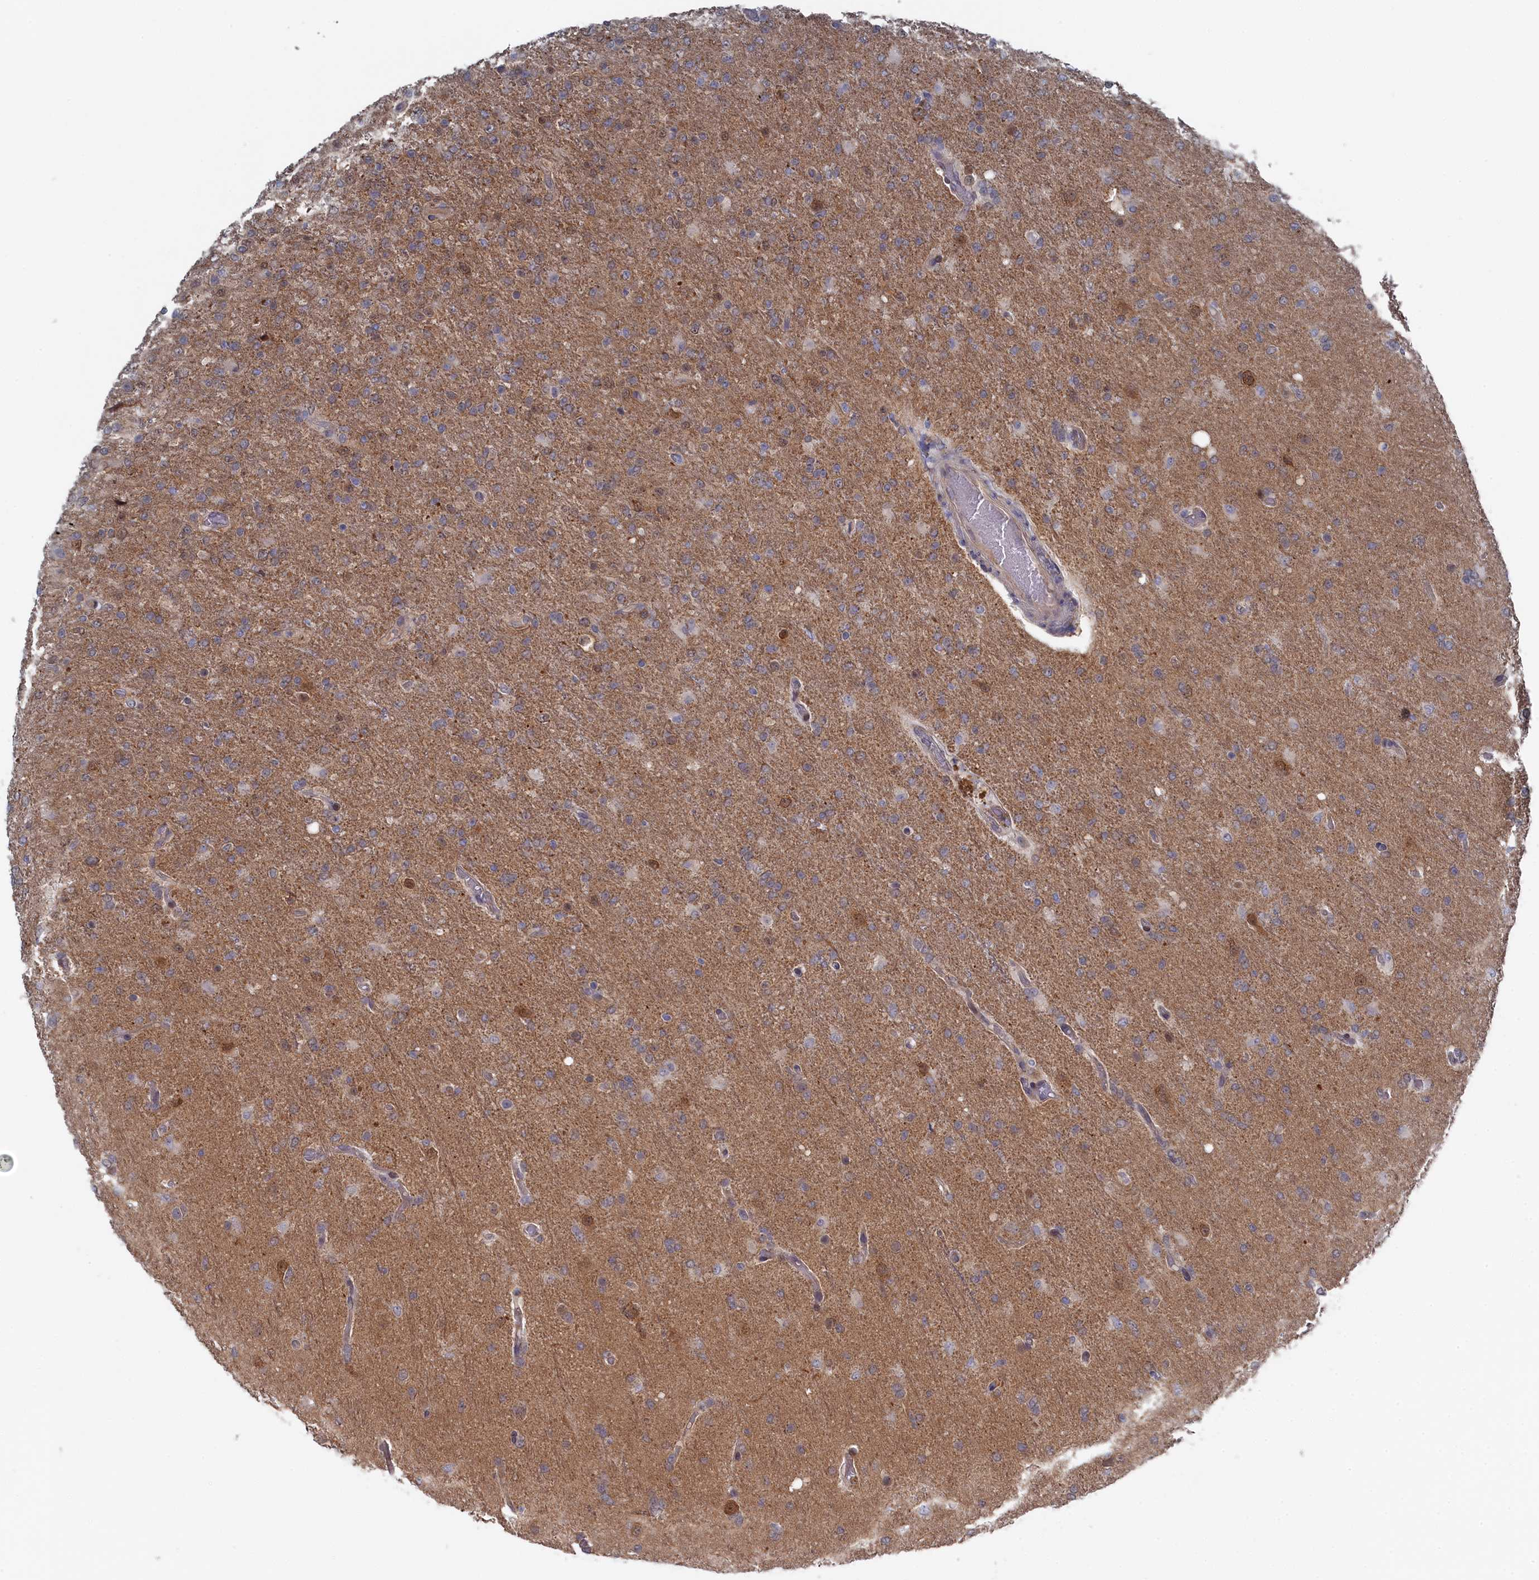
{"staining": {"intensity": "moderate", "quantity": "25%-75%", "location": "cytoplasmic/membranous"}, "tissue": "glioma", "cell_type": "Tumor cells", "image_type": "cancer", "snomed": [{"axis": "morphology", "description": "Glioma, malignant, High grade"}, {"axis": "topography", "description": "Brain"}], "caption": "IHC (DAB (3,3'-diaminobenzidine)) staining of malignant high-grade glioma displays moderate cytoplasmic/membranous protein expression in about 25%-75% of tumor cells.", "gene": "IRGQ", "patient": {"sex": "female", "age": 74}}